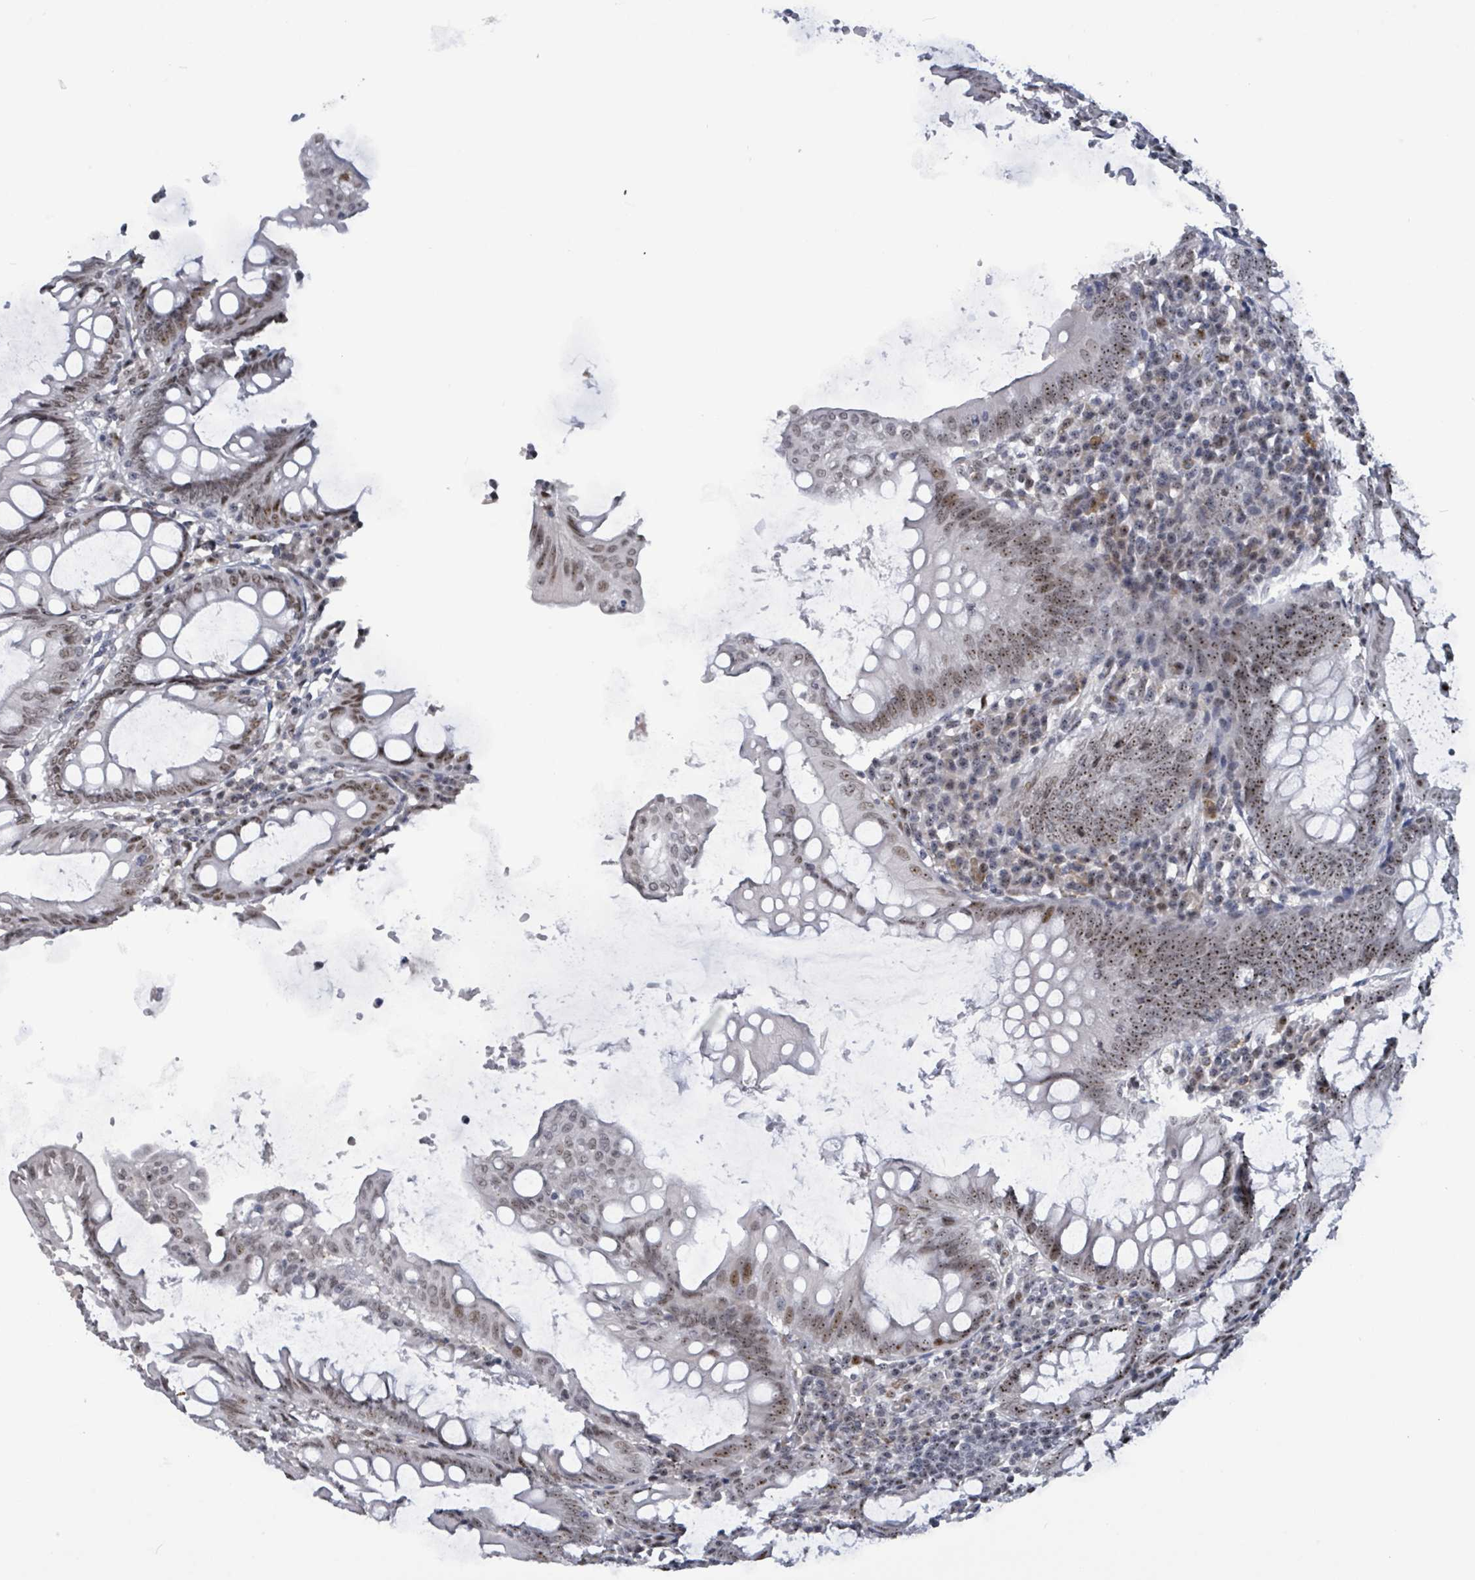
{"staining": {"intensity": "strong", "quantity": ">75%", "location": "nuclear"}, "tissue": "appendix", "cell_type": "Glandular cells", "image_type": "normal", "snomed": [{"axis": "morphology", "description": "Normal tissue, NOS"}, {"axis": "topography", "description": "Appendix"}], "caption": "Glandular cells reveal high levels of strong nuclear staining in about >75% of cells in normal human appendix.", "gene": "RRN3", "patient": {"sex": "male", "age": 83}}